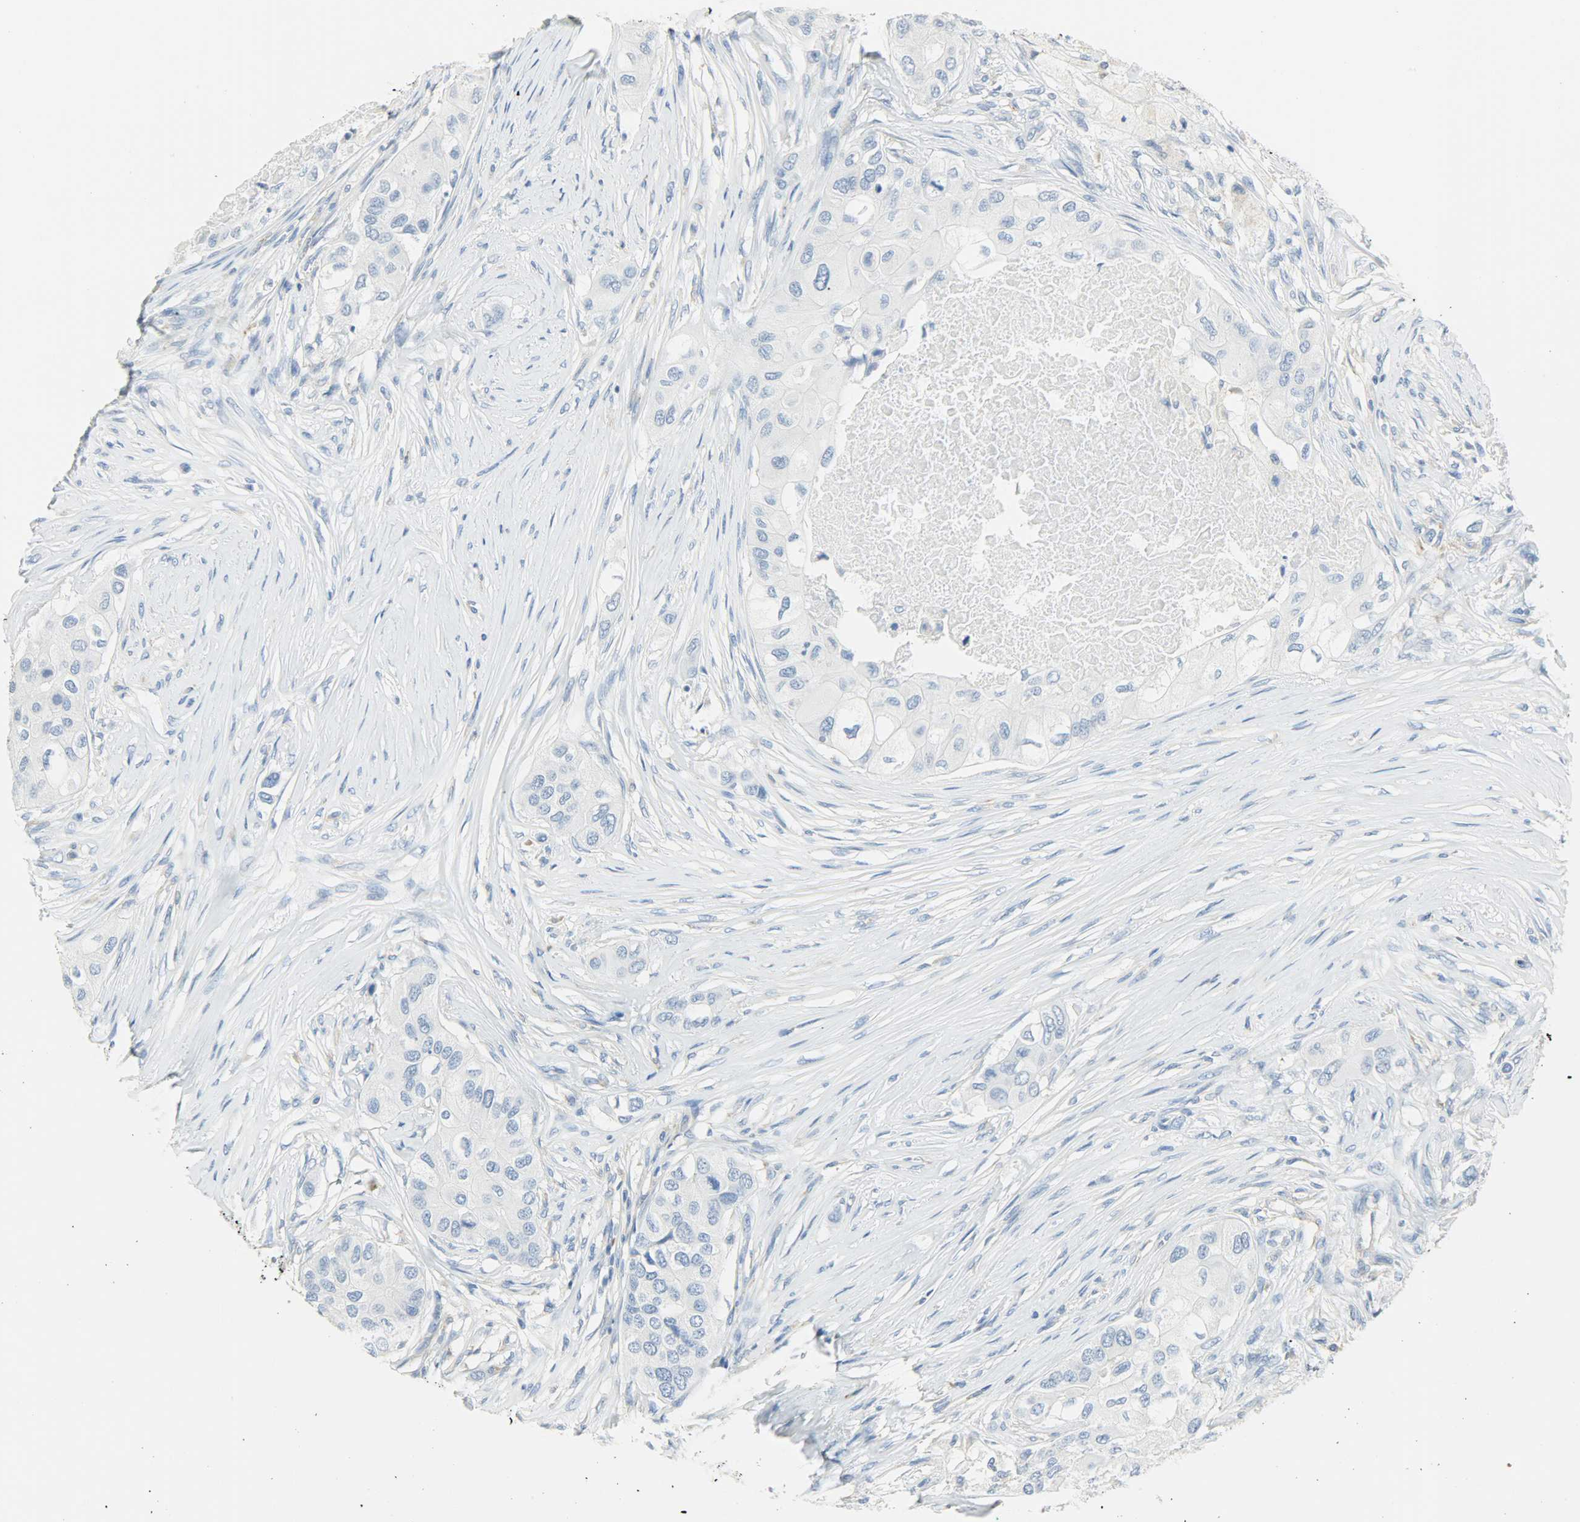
{"staining": {"intensity": "negative", "quantity": "none", "location": "none"}, "tissue": "breast cancer", "cell_type": "Tumor cells", "image_type": "cancer", "snomed": [{"axis": "morphology", "description": "Normal tissue, NOS"}, {"axis": "morphology", "description": "Duct carcinoma"}, {"axis": "topography", "description": "Breast"}], "caption": "Immunohistochemistry (IHC) of invasive ductal carcinoma (breast) exhibits no positivity in tumor cells.", "gene": "PTPN6", "patient": {"sex": "female", "age": 49}}